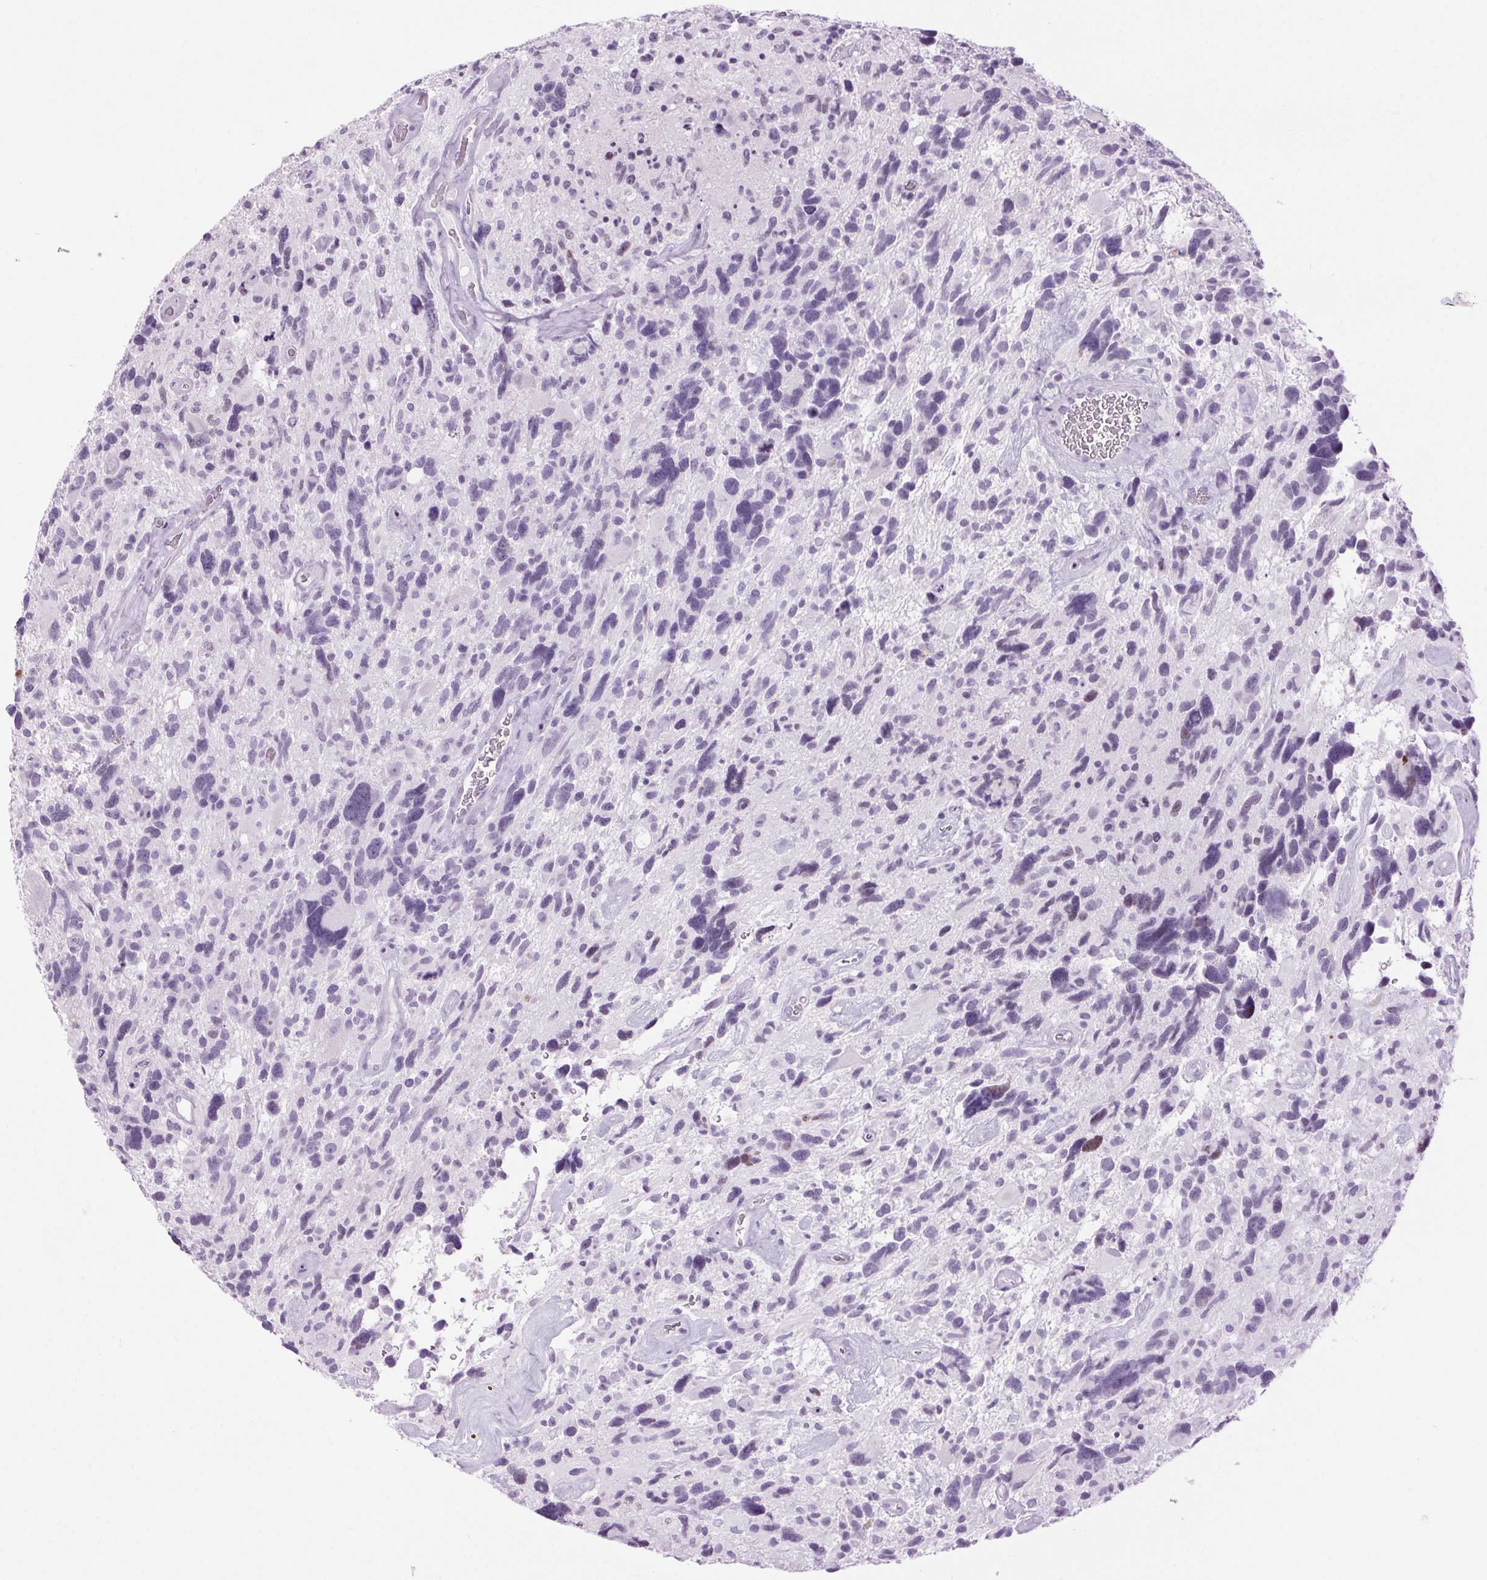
{"staining": {"intensity": "negative", "quantity": "none", "location": "none"}, "tissue": "glioma", "cell_type": "Tumor cells", "image_type": "cancer", "snomed": [{"axis": "morphology", "description": "Glioma, malignant, High grade"}, {"axis": "topography", "description": "Brain"}], "caption": "This is an immunohistochemistry (IHC) photomicrograph of human malignant glioma (high-grade). There is no positivity in tumor cells.", "gene": "BEND2", "patient": {"sex": "male", "age": 49}}